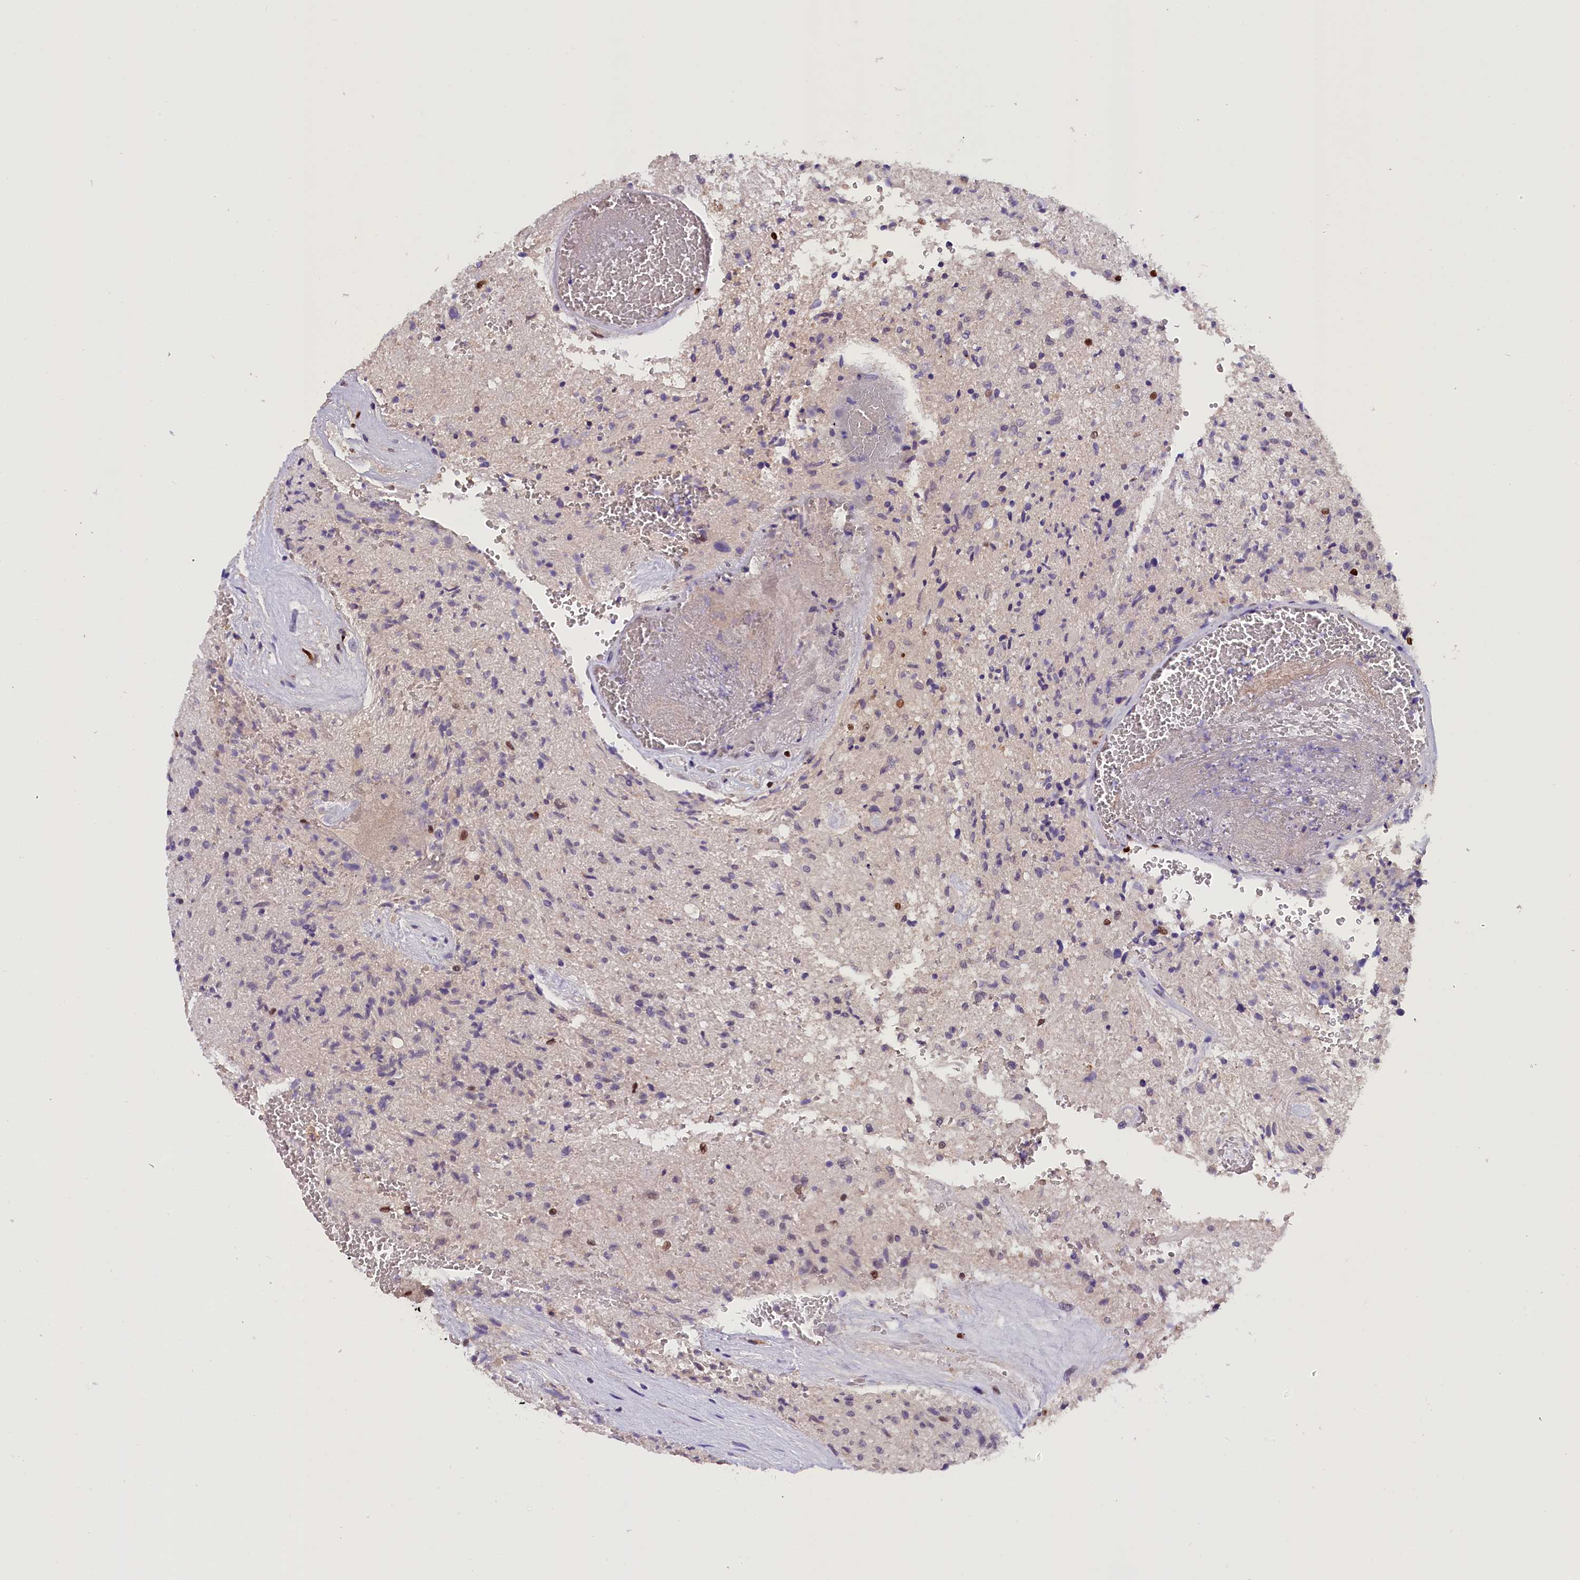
{"staining": {"intensity": "negative", "quantity": "none", "location": "none"}, "tissue": "glioma", "cell_type": "Tumor cells", "image_type": "cancer", "snomed": [{"axis": "morphology", "description": "Glioma, malignant, High grade"}, {"axis": "topography", "description": "Brain"}], "caption": "Photomicrograph shows no significant protein positivity in tumor cells of malignant glioma (high-grade).", "gene": "BTBD9", "patient": {"sex": "male", "age": 56}}